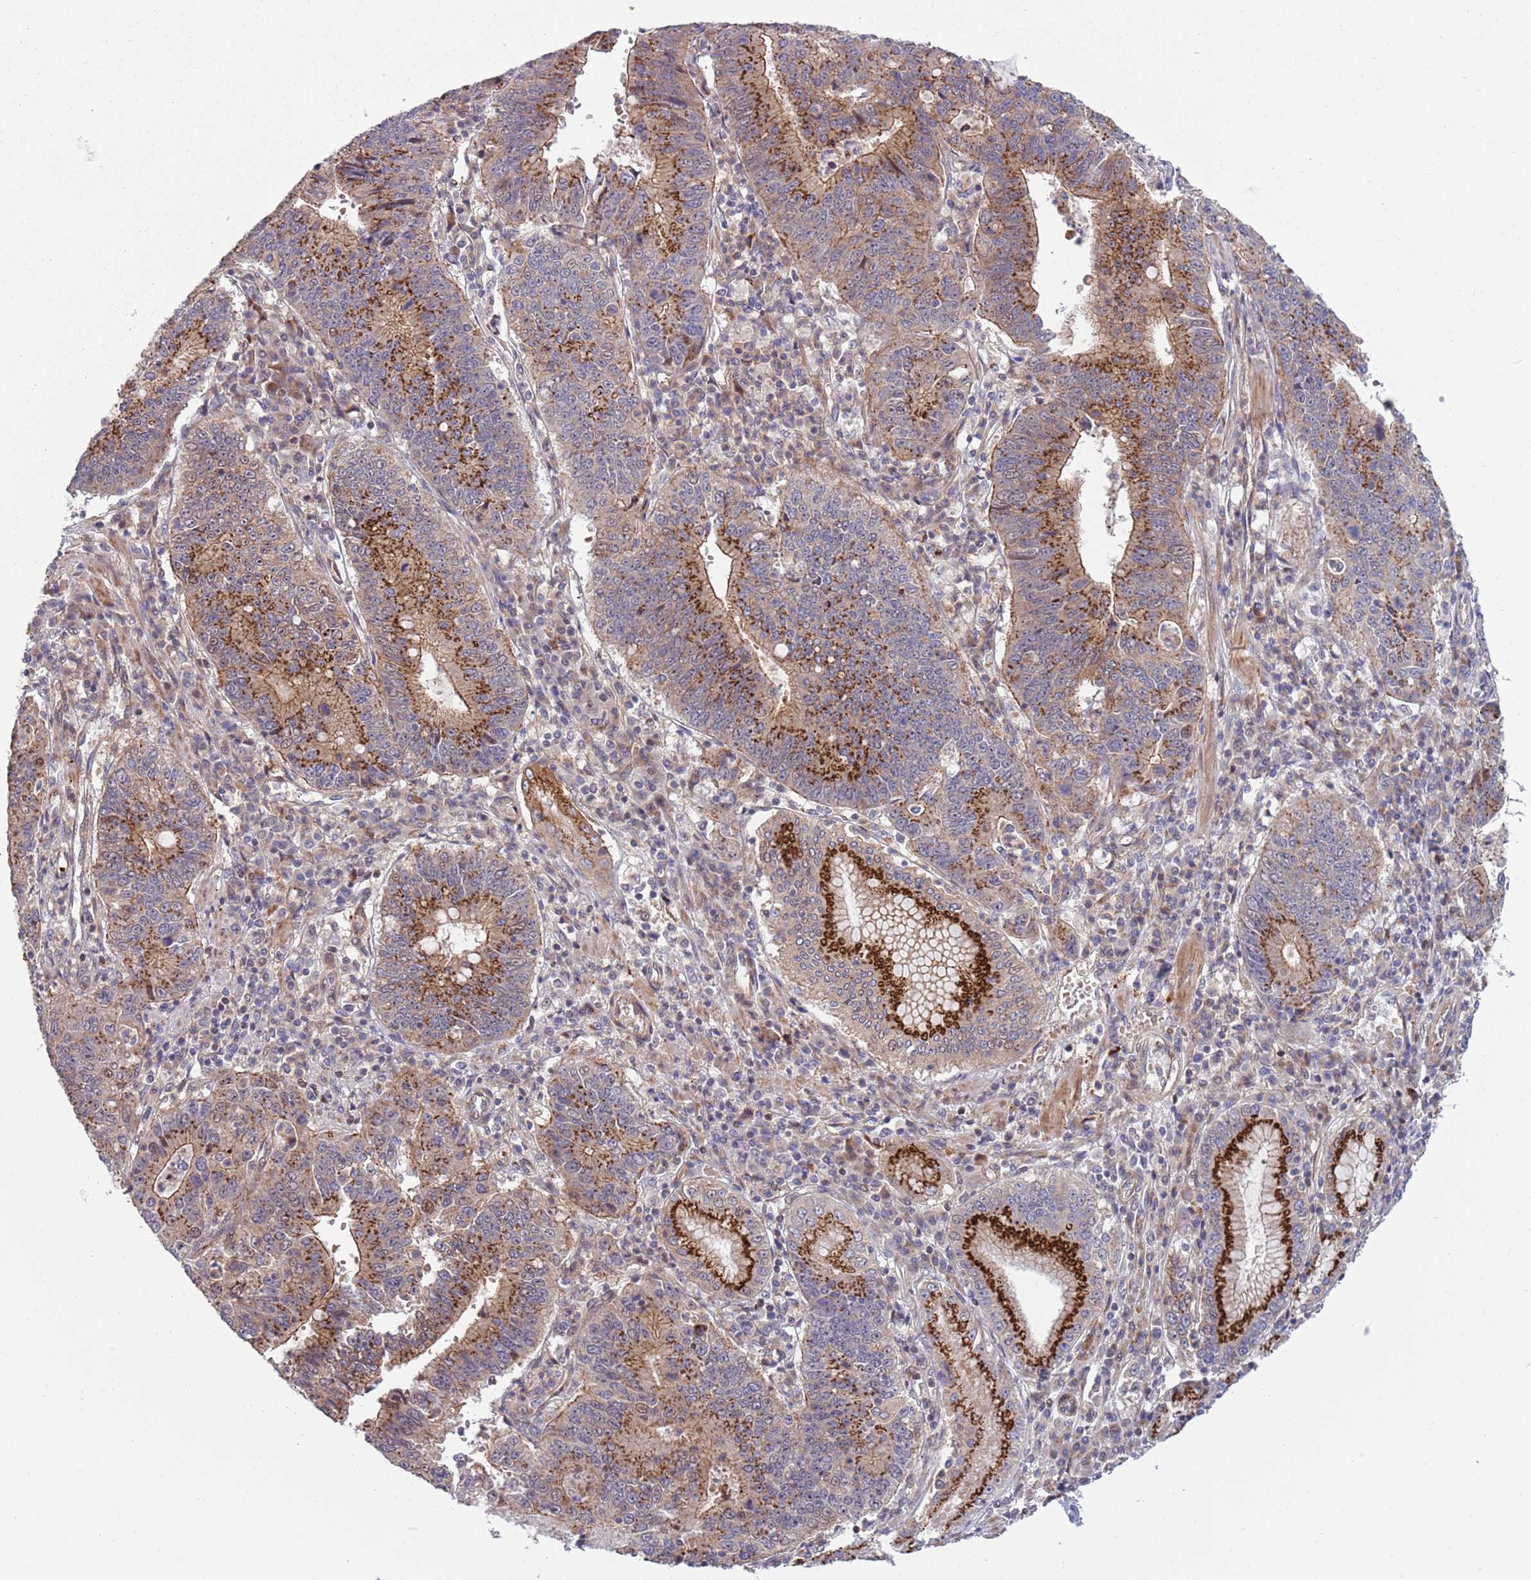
{"staining": {"intensity": "strong", "quantity": ">75%", "location": "cytoplasmic/membranous"}, "tissue": "stomach cancer", "cell_type": "Tumor cells", "image_type": "cancer", "snomed": [{"axis": "morphology", "description": "Adenocarcinoma, NOS"}, {"axis": "topography", "description": "Stomach"}], "caption": "This is a photomicrograph of immunohistochemistry (IHC) staining of adenocarcinoma (stomach), which shows strong positivity in the cytoplasmic/membranous of tumor cells.", "gene": "ITGB6", "patient": {"sex": "male", "age": 59}}